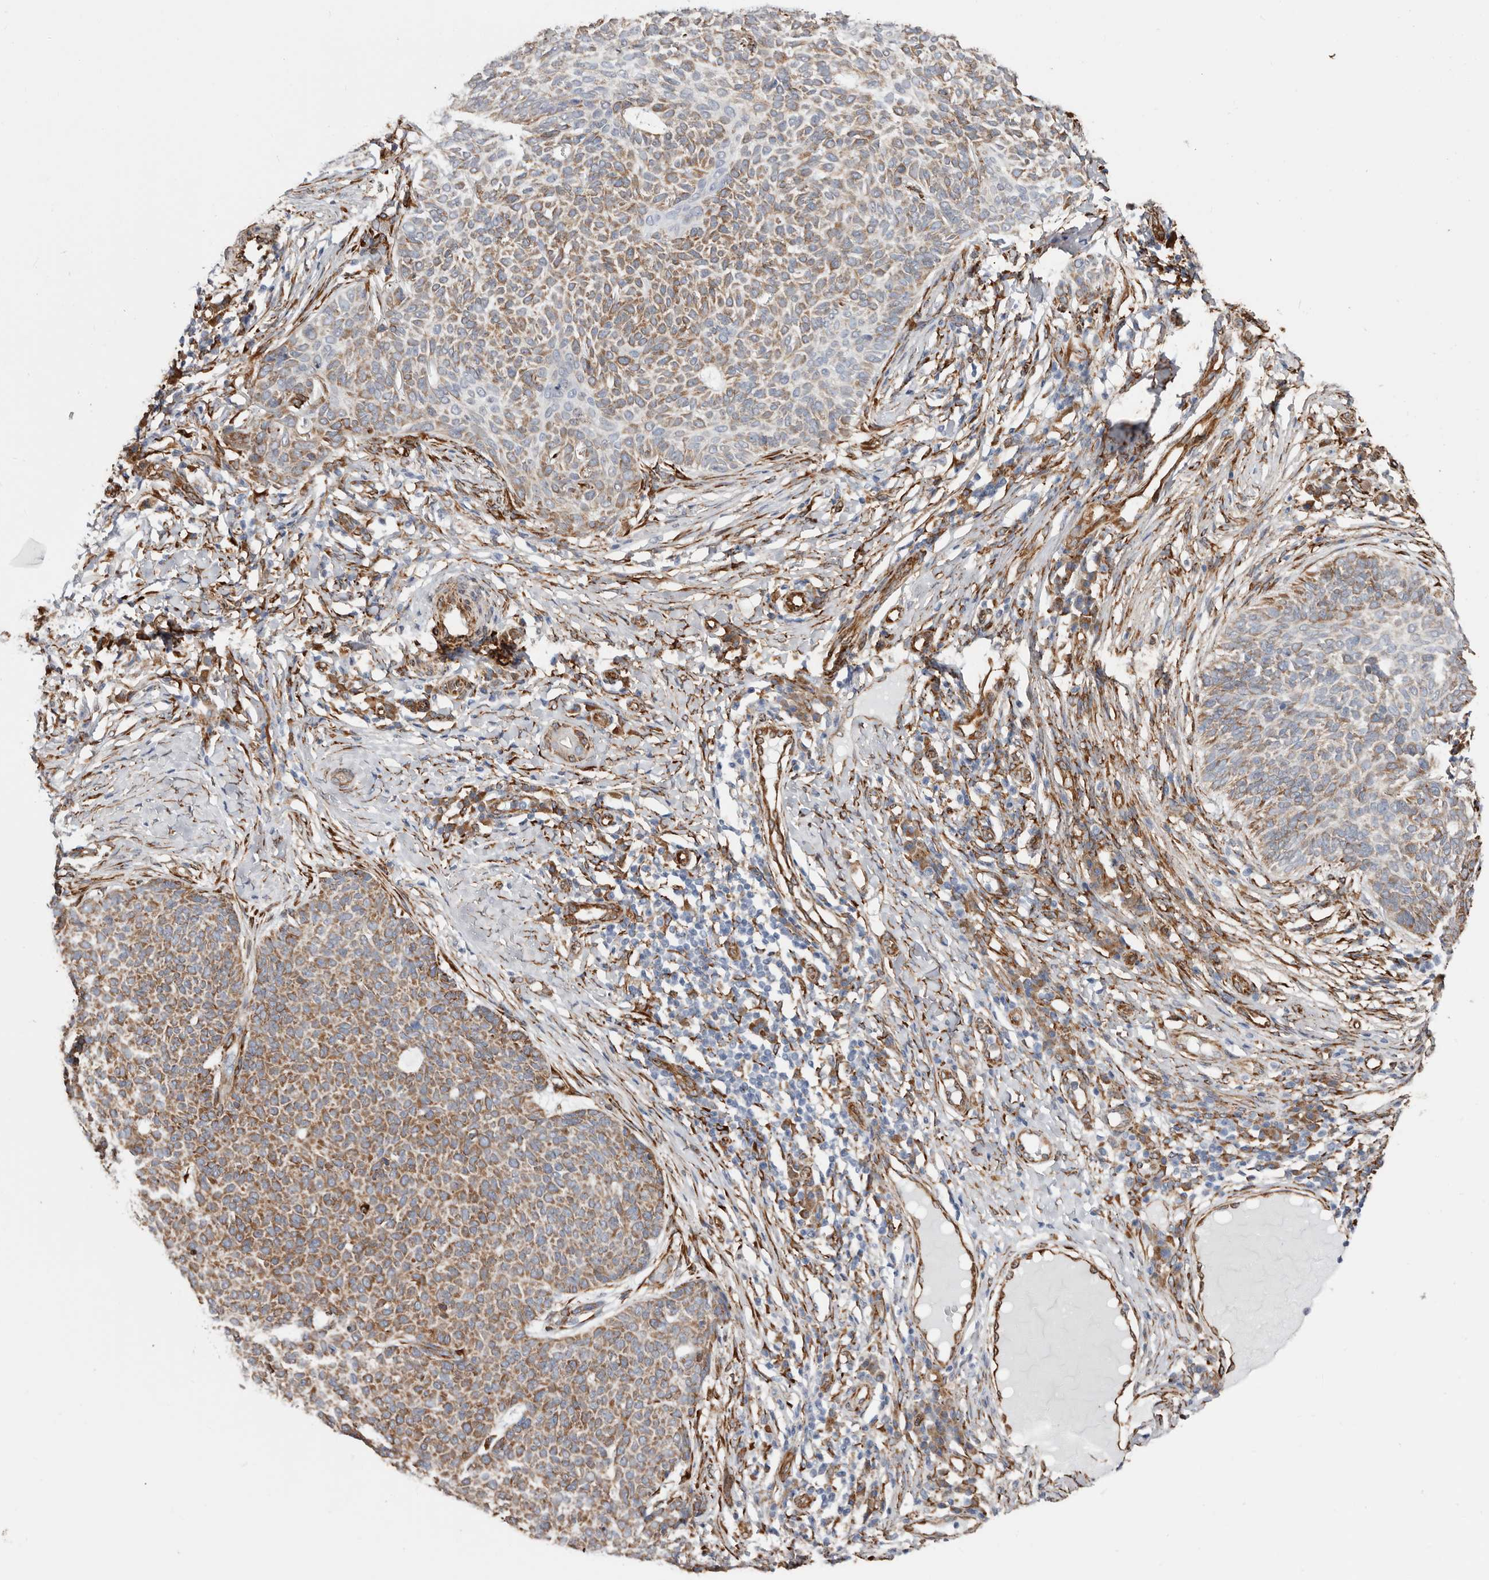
{"staining": {"intensity": "moderate", "quantity": ">75%", "location": "cytoplasmic/membranous"}, "tissue": "skin cancer", "cell_type": "Tumor cells", "image_type": "cancer", "snomed": [{"axis": "morphology", "description": "Normal tissue, NOS"}, {"axis": "morphology", "description": "Basal cell carcinoma"}, {"axis": "topography", "description": "Skin"}], "caption": "Skin cancer stained with DAB (3,3'-diaminobenzidine) IHC demonstrates medium levels of moderate cytoplasmic/membranous expression in approximately >75% of tumor cells.", "gene": "SEMA3E", "patient": {"sex": "male", "age": 50}}